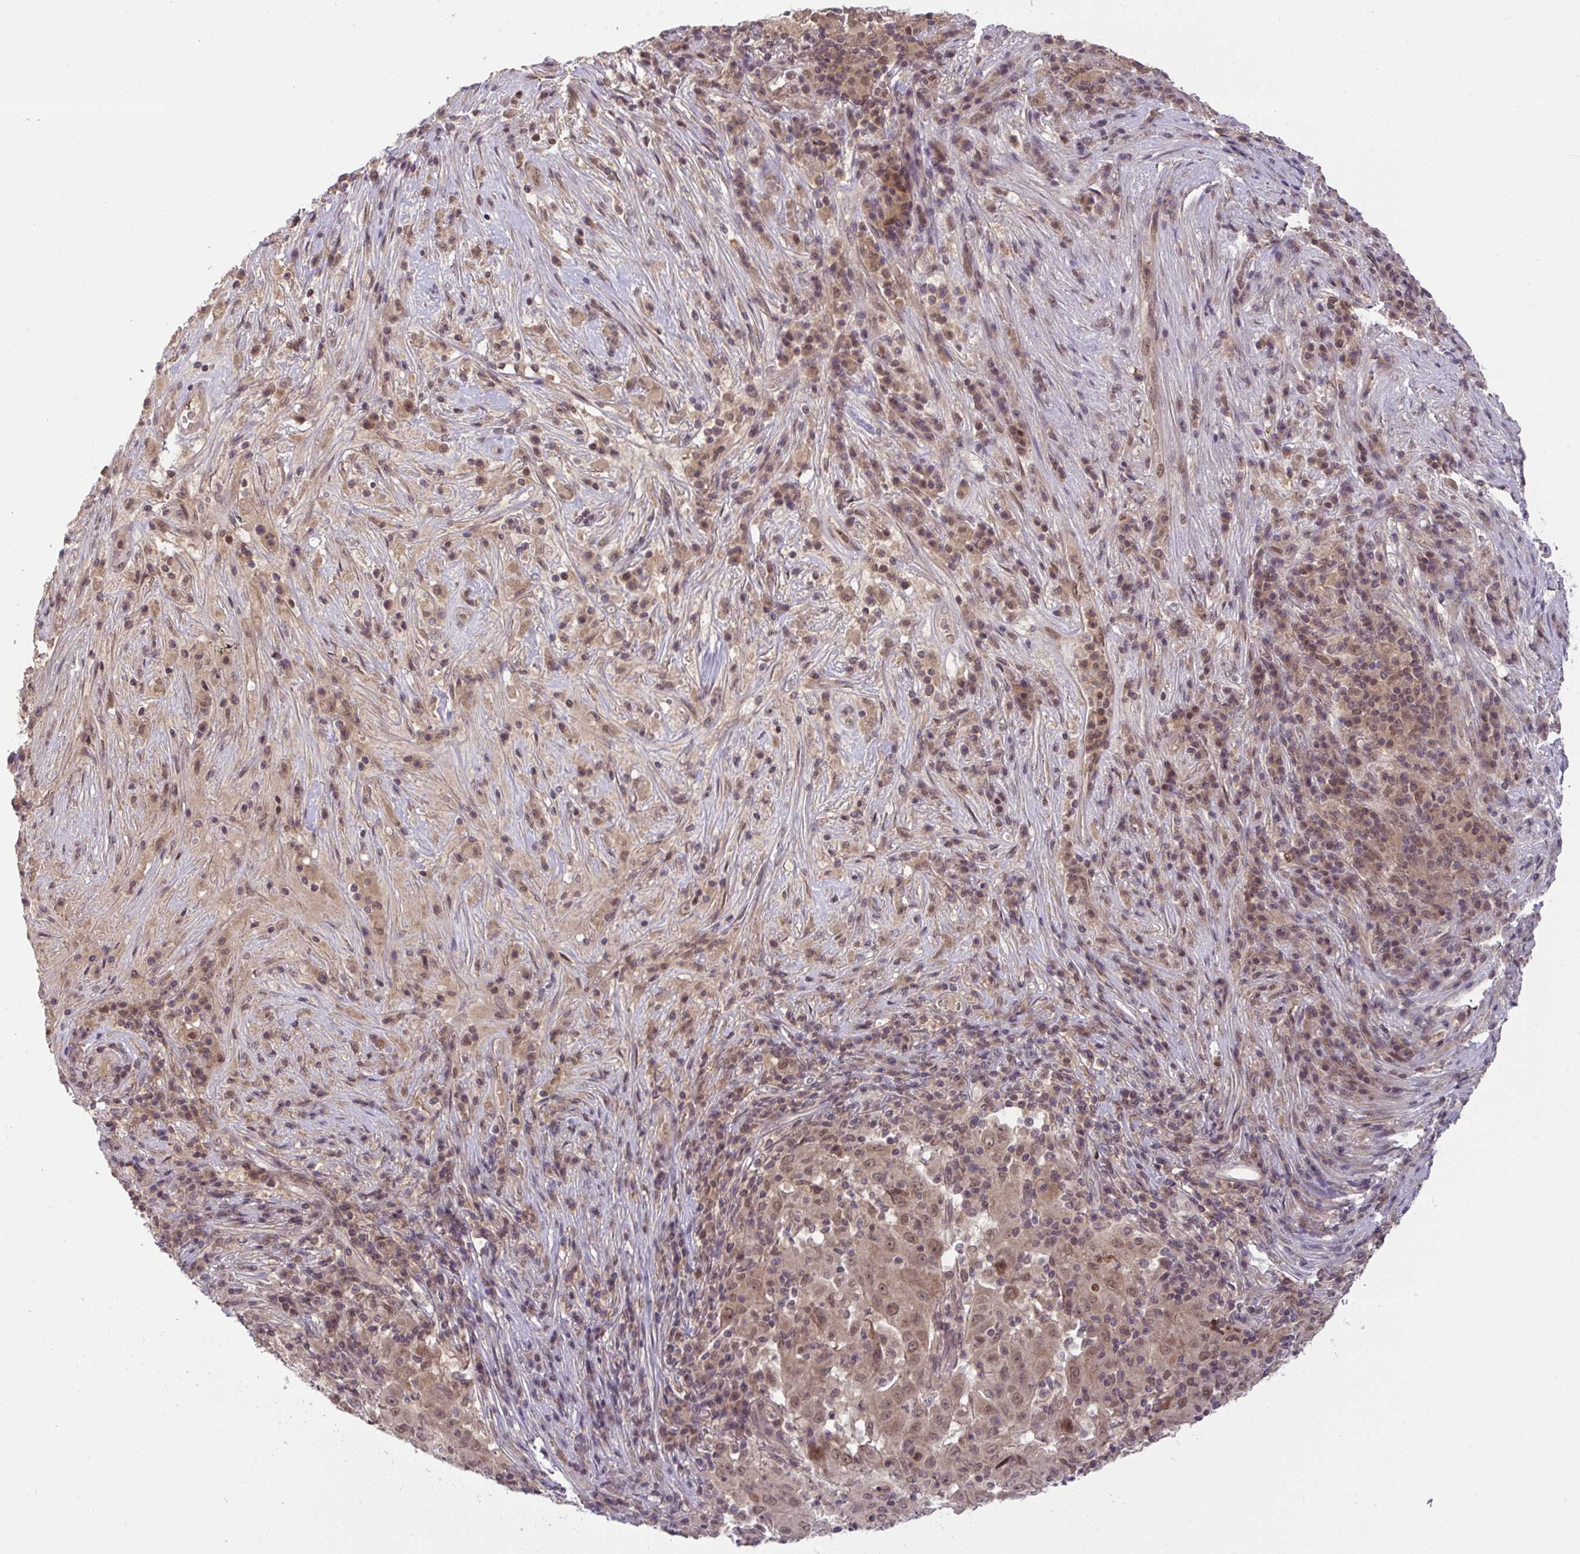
{"staining": {"intensity": "moderate", "quantity": ">75%", "location": "cytoplasmic/membranous,nuclear"}, "tissue": "pancreatic cancer", "cell_type": "Tumor cells", "image_type": "cancer", "snomed": [{"axis": "morphology", "description": "Adenocarcinoma, NOS"}, {"axis": "topography", "description": "Pancreas"}], "caption": "Human pancreatic adenocarcinoma stained with a brown dye reveals moderate cytoplasmic/membranous and nuclear positive staining in about >75% of tumor cells.", "gene": "KLF2", "patient": {"sex": "male", "age": 63}}